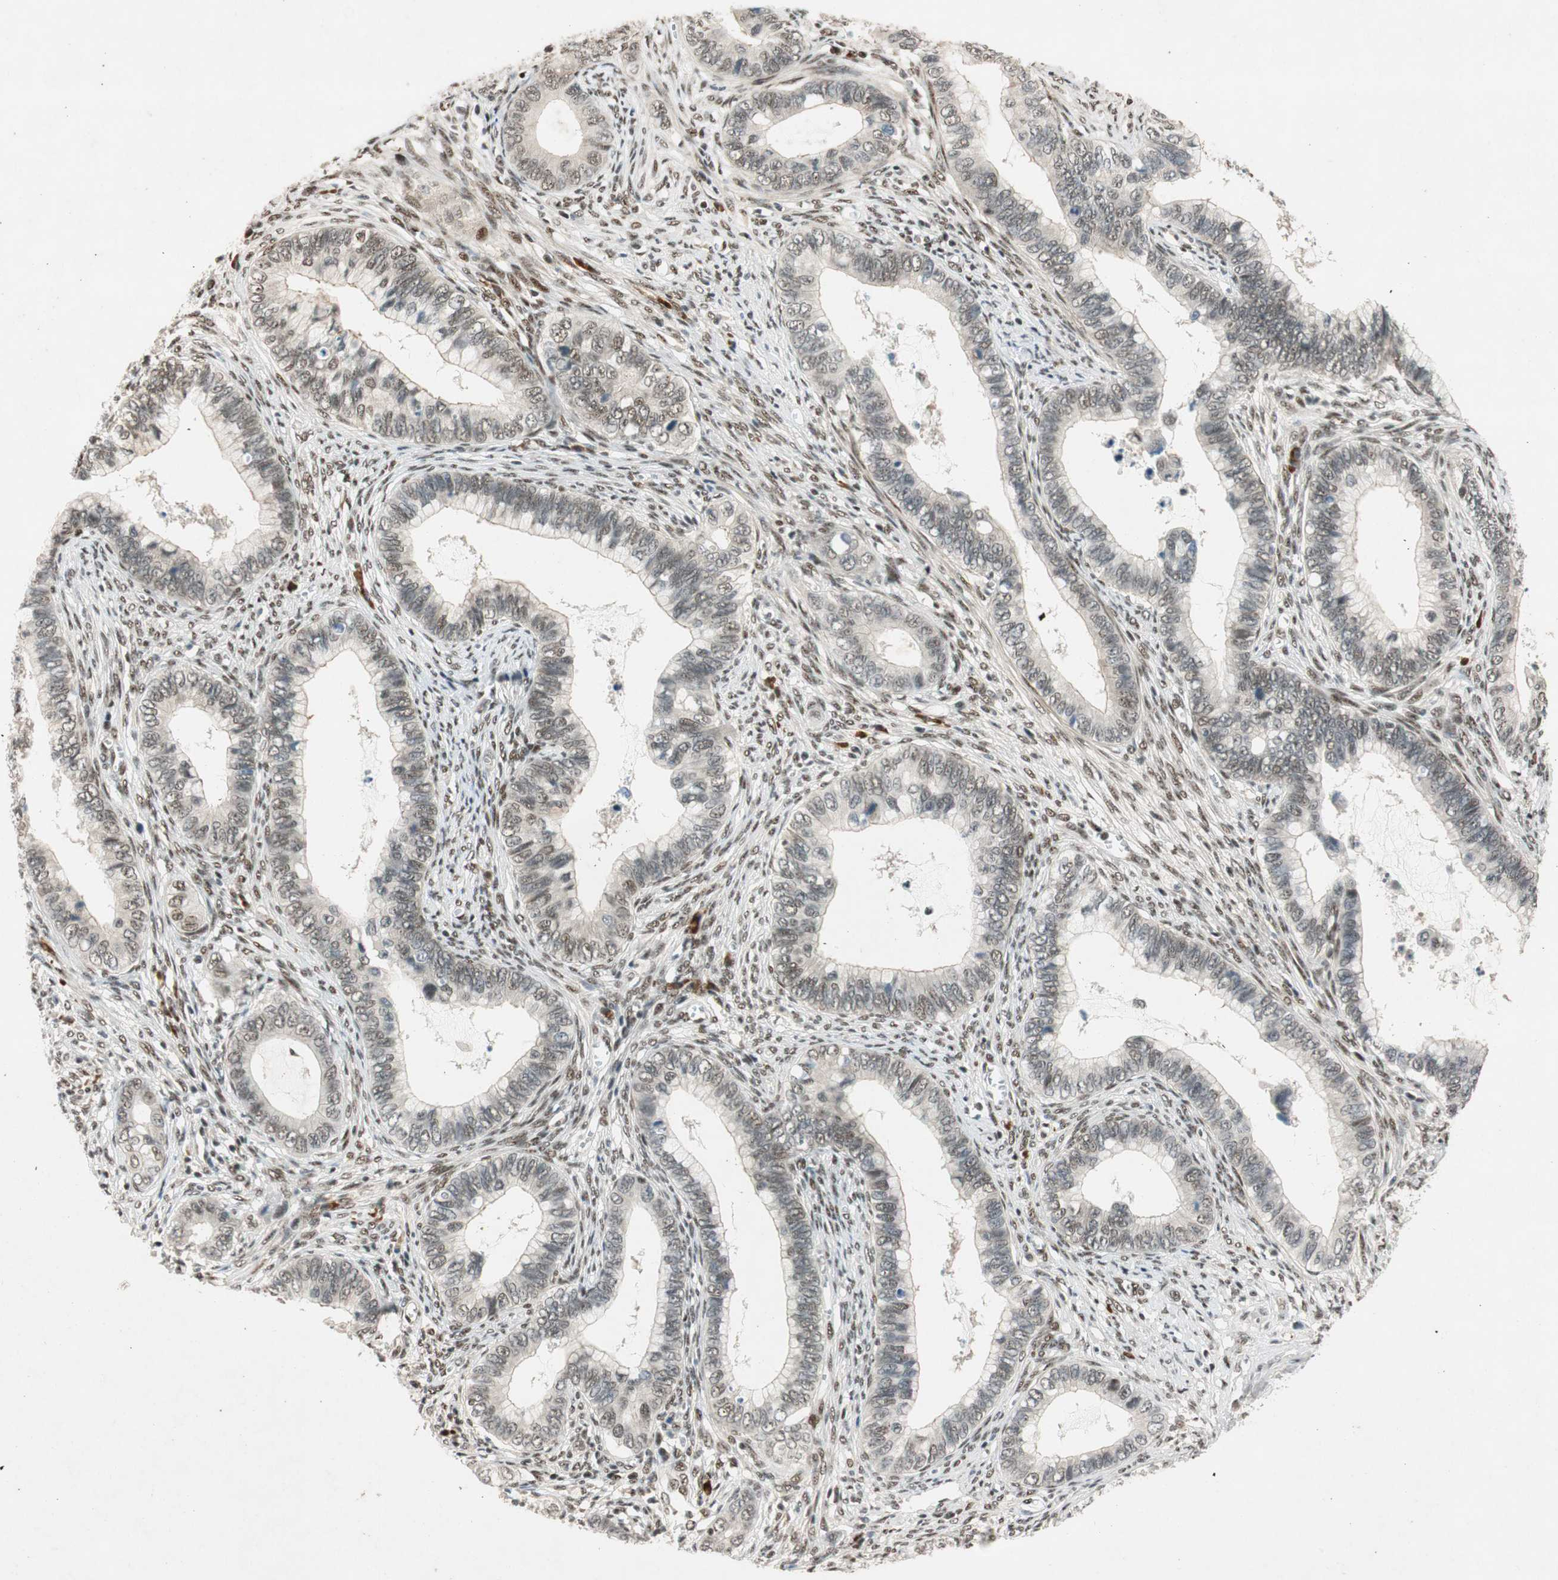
{"staining": {"intensity": "weak", "quantity": ">75%", "location": "nuclear"}, "tissue": "cervical cancer", "cell_type": "Tumor cells", "image_type": "cancer", "snomed": [{"axis": "morphology", "description": "Adenocarcinoma, NOS"}, {"axis": "topography", "description": "Cervix"}], "caption": "Immunohistochemical staining of cervical cancer (adenocarcinoma) shows low levels of weak nuclear staining in approximately >75% of tumor cells.", "gene": "NCBP3", "patient": {"sex": "female", "age": 44}}